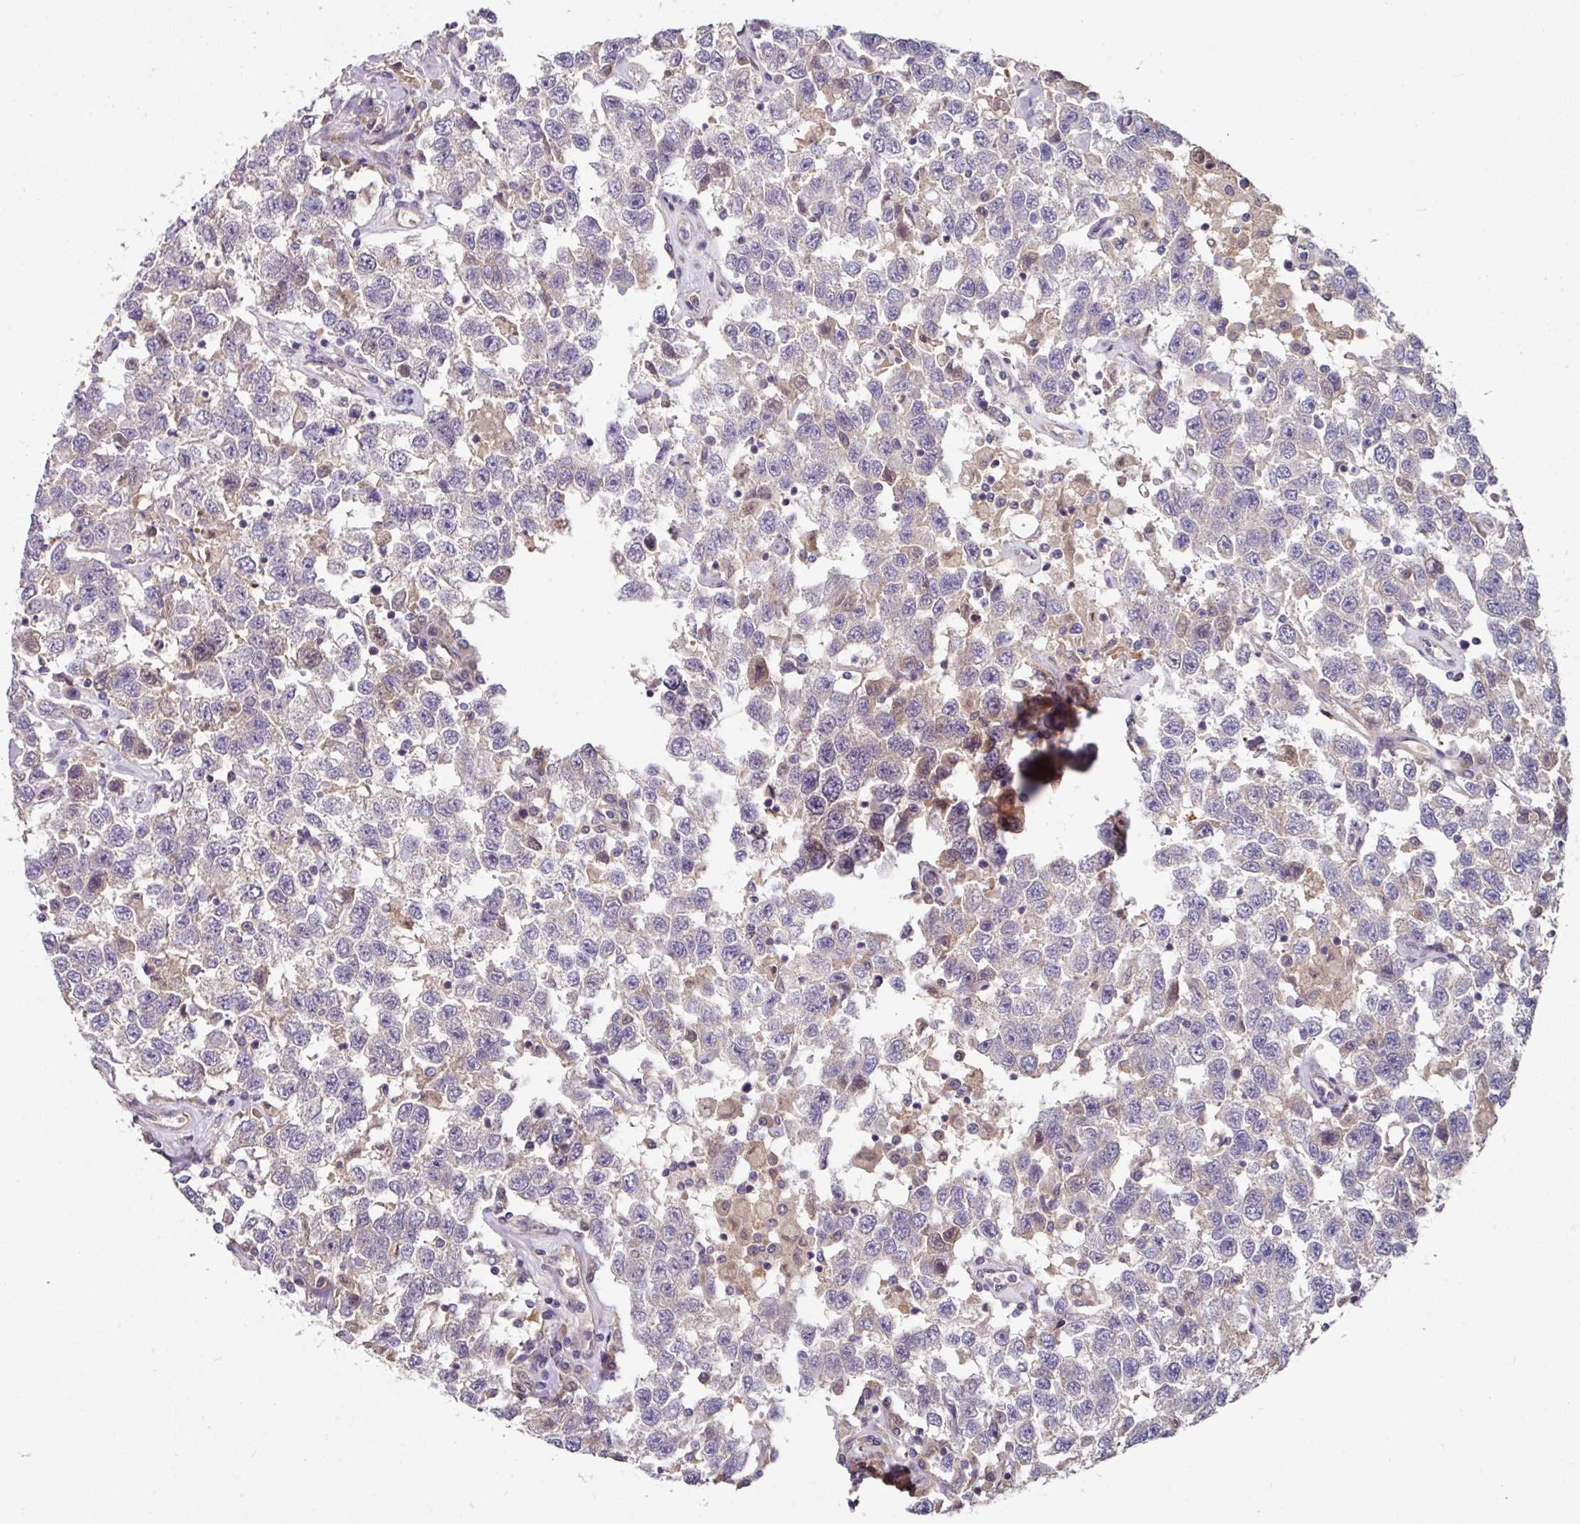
{"staining": {"intensity": "negative", "quantity": "none", "location": "none"}, "tissue": "testis cancer", "cell_type": "Tumor cells", "image_type": "cancer", "snomed": [{"axis": "morphology", "description": "Seminoma, NOS"}, {"axis": "topography", "description": "Testis"}], "caption": "Testis seminoma was stained to show a protein in brown. There is no significant positivity in tumor cells. (Stains: DAB (3,3'-diaminobenzidine) immunohistochemistry with hematoxylin counter stain, Microscopy: brightfield microscopy at high magnification).", "gene": "C4orf48", "patient": {"sex": "male", "age": 41}}